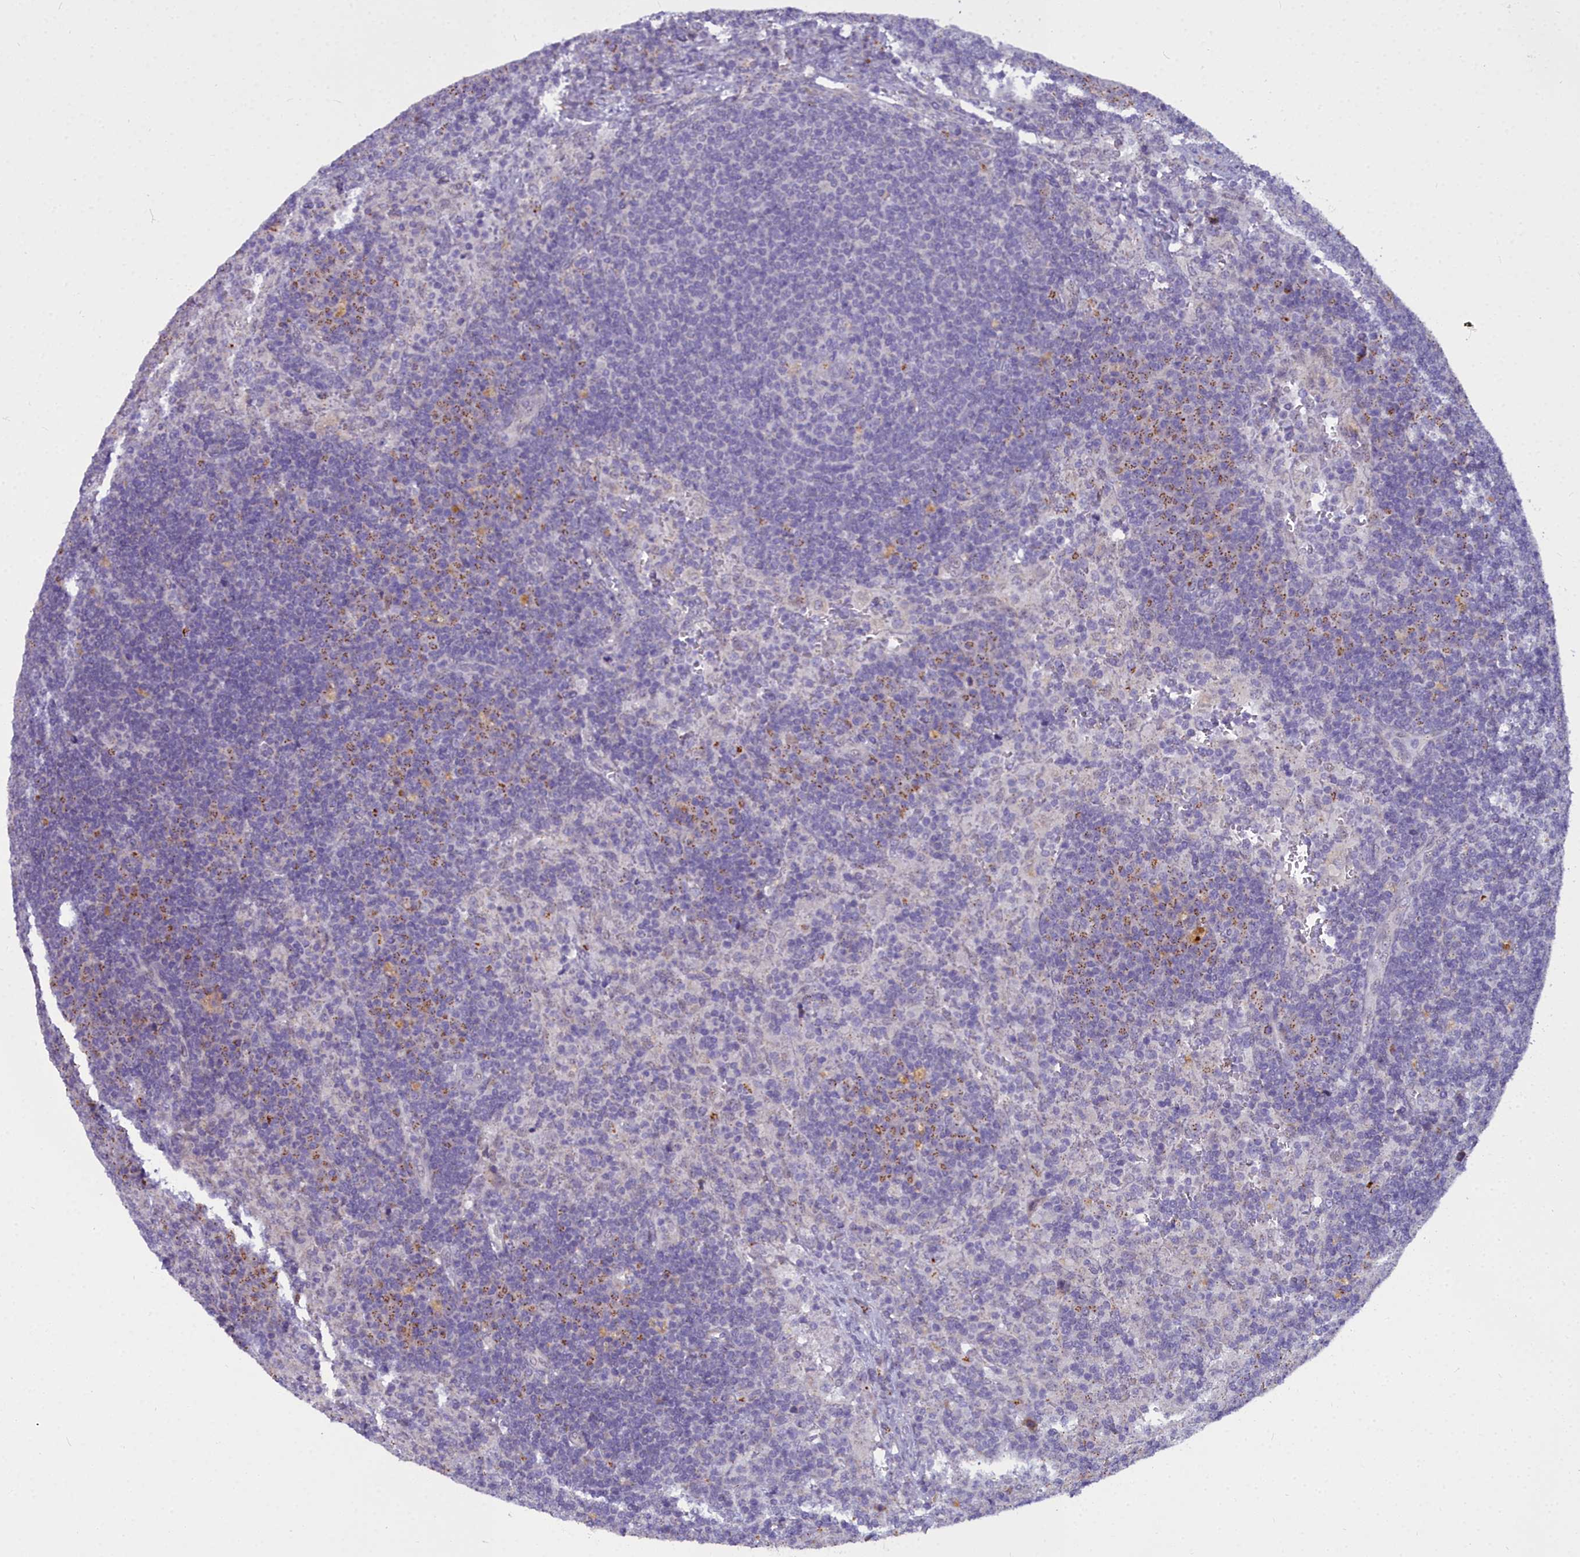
{"staining": {"intensity": "negative", "quantity": "none", "location": "none"}, "tissue": "lymph node", "cell_type": "Germinal center cells", "image_type": "normal", "snomed": [{"axis": "morphology", "description": "Normal tissue, NOS"}, {"axis": "topography", "description": "Lymph node"}], "caption": "Immunohistochemistry of unremarkable lymph node exhibits no staining in germinal center cells.", "gene": "WDPCP", "patient": {"sex": "female", "age": 70}}